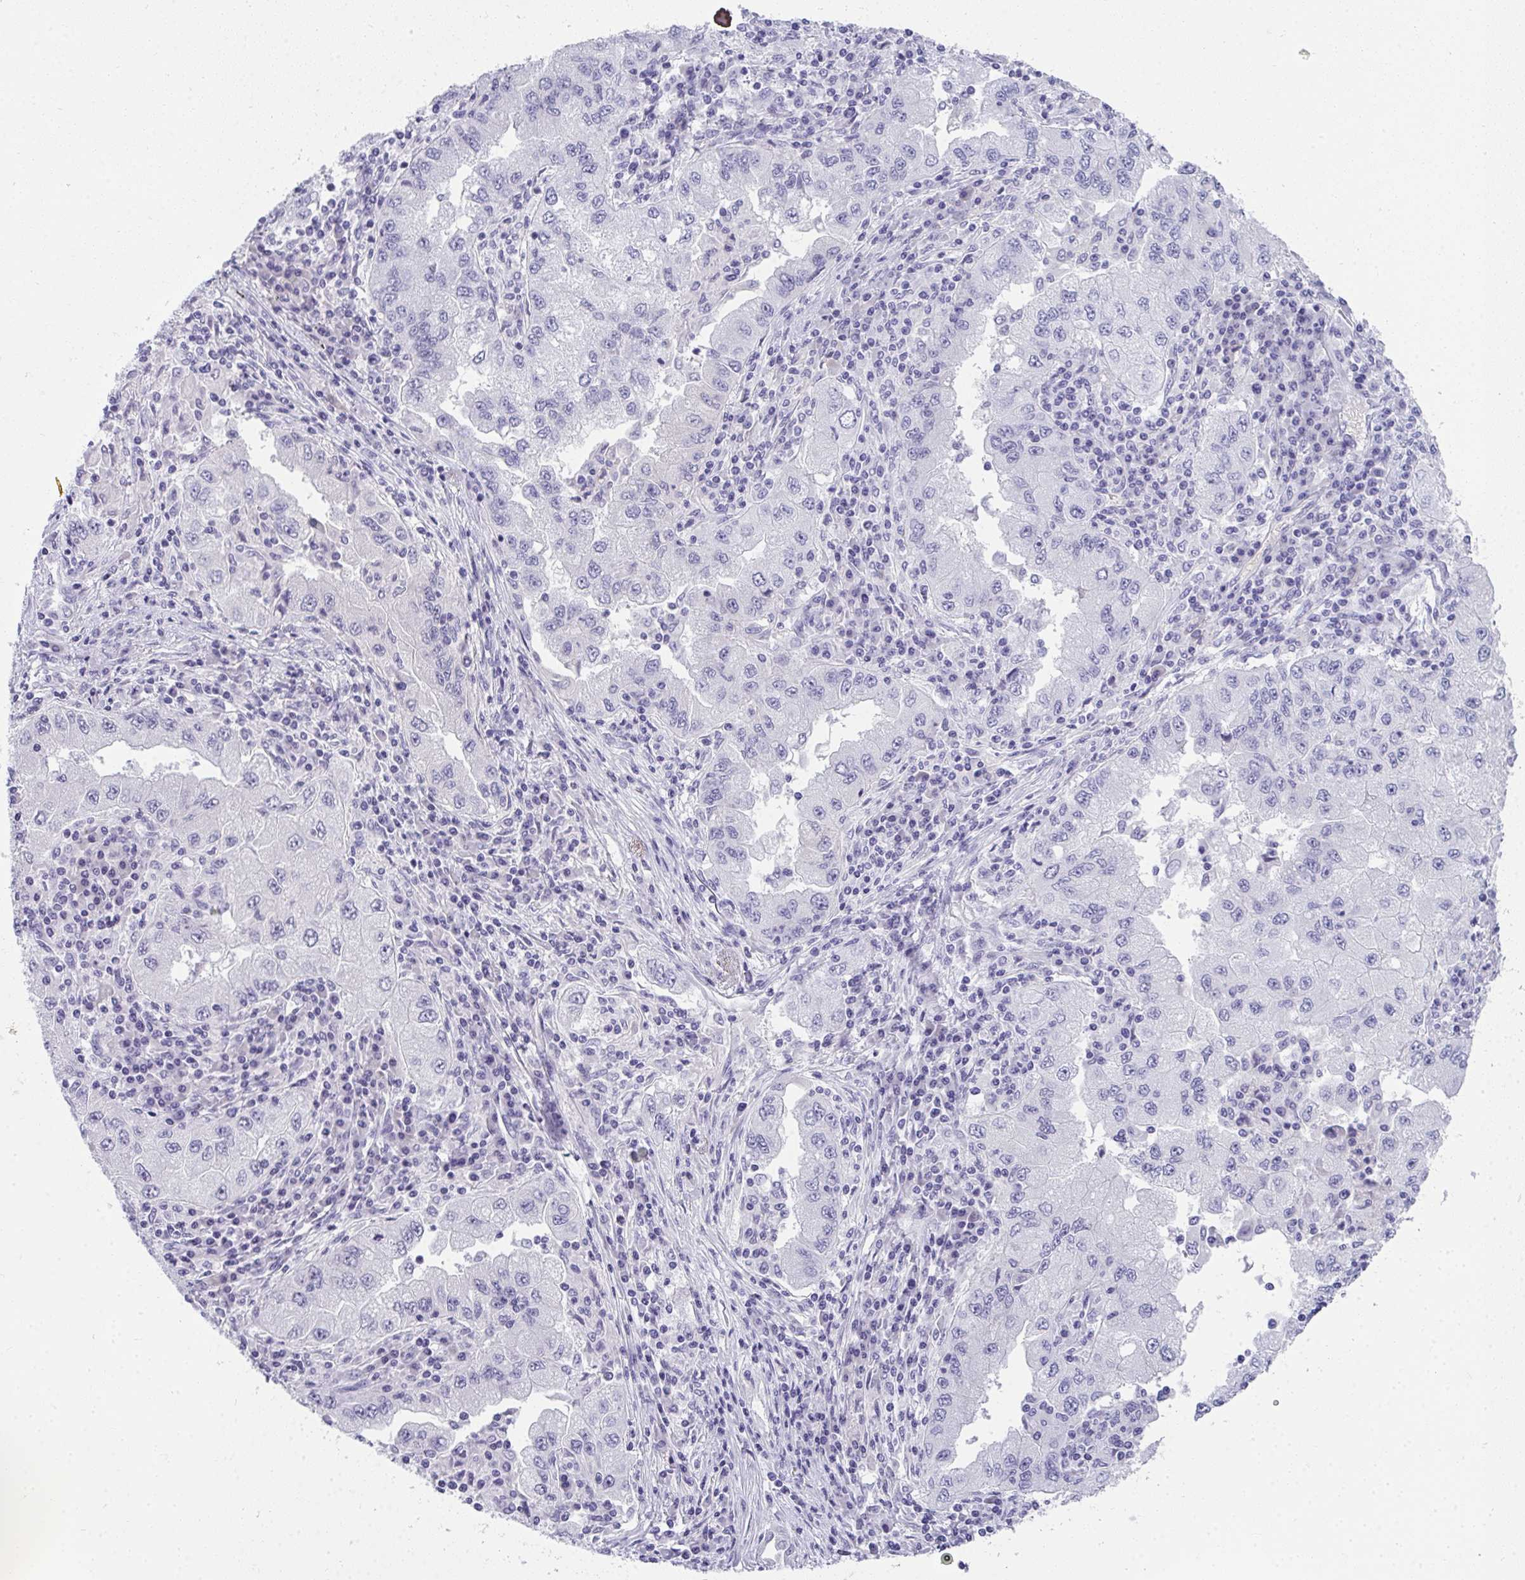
{"staining": {"intensity": "negative", "quantity": "none", "location": "none"}, "tissue": "lung cancer", "cell_type": "Tumor cells", "image_type": "cancer", "snomed": [{"axis": "morphology", "description": "Adenocarcinoma, NOS"}, {"axis": "morphology", "description": "Adenocarcinoma primary or metastatic"}, {"axis": "topography", "description": "Lung"}], "caption": "An image of human adenocarcinoma (lung) is negative for staining in tumor cells. (DAB immunohistochemistry with hematoxylin counter stain).", "gene": "ZSWIM3", "patient": {"sex": "male", "age": 74}}